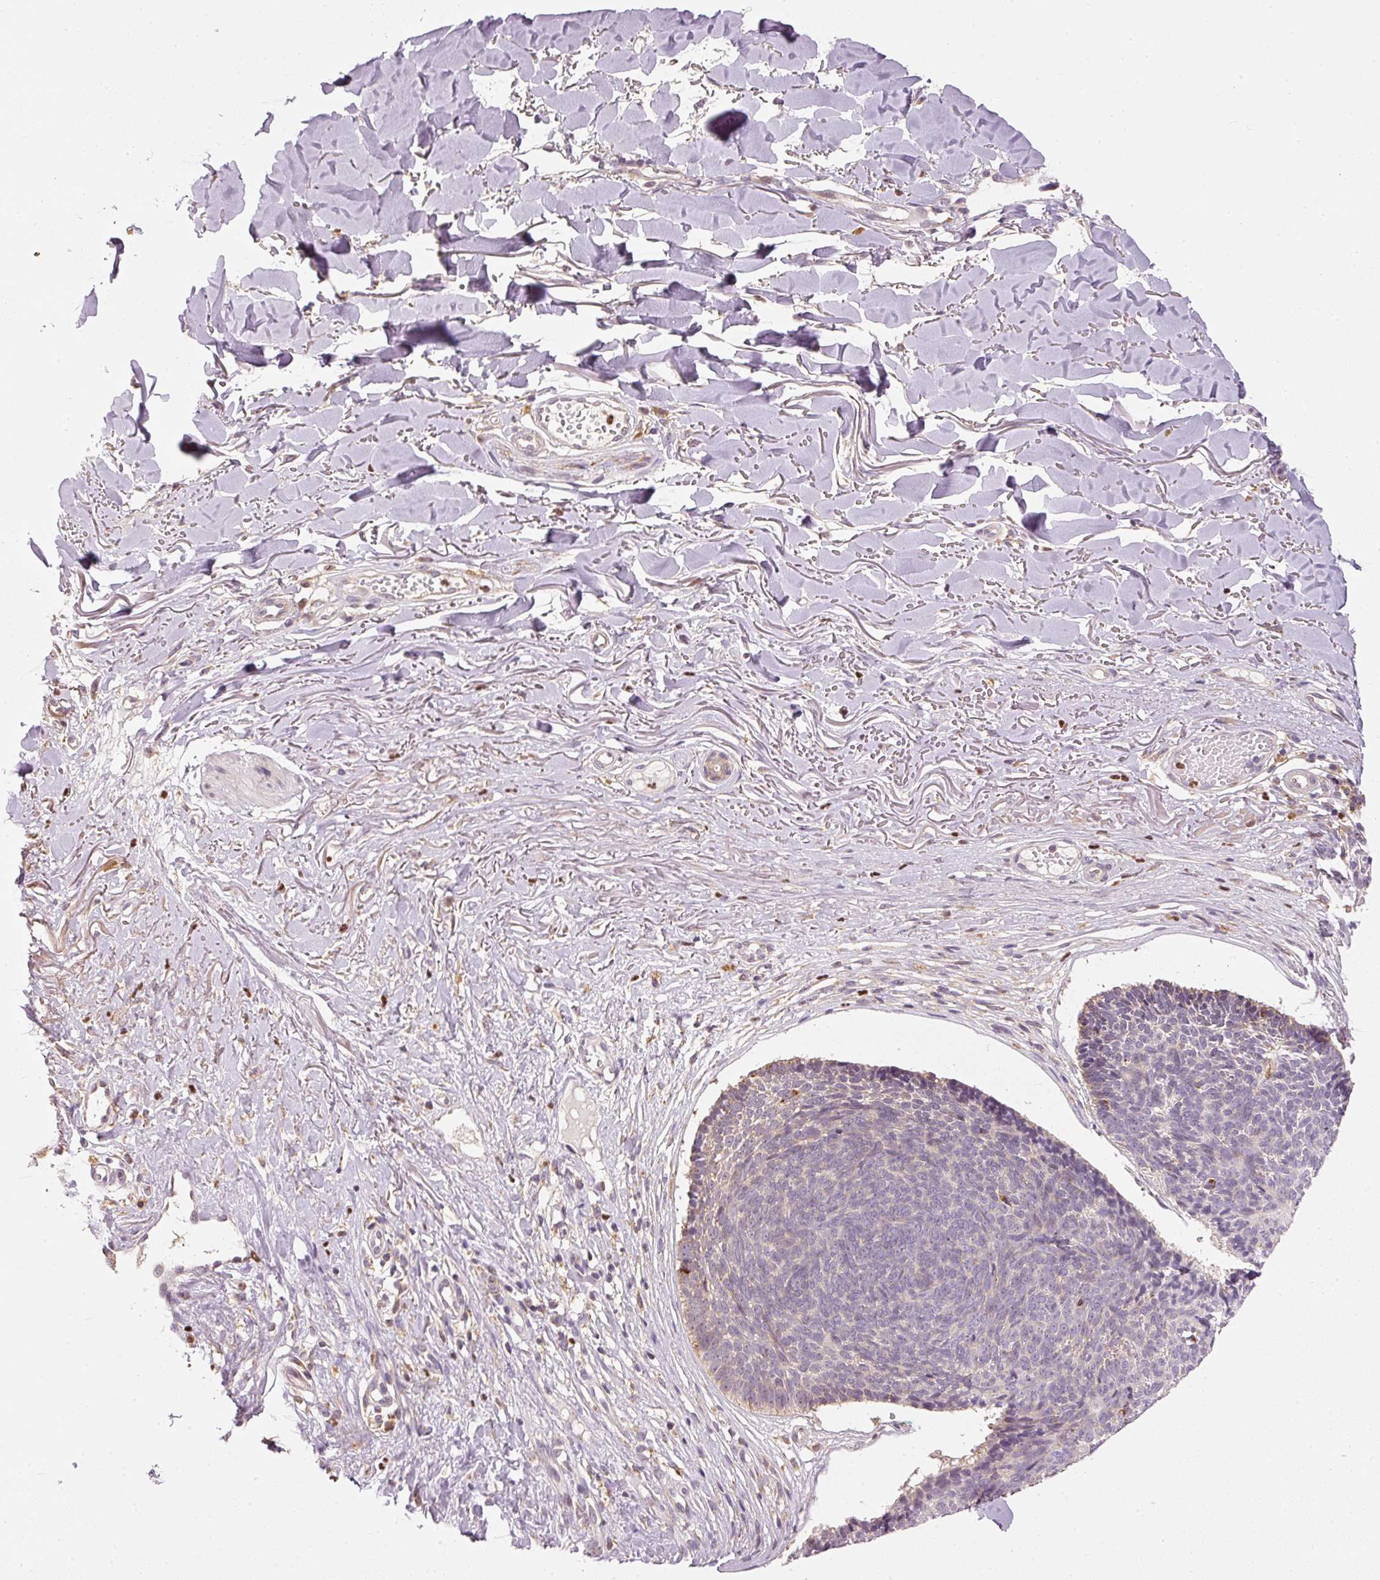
{"staining": {"intensity": "weak", "quantity": "25%-75%", "location": "cytoplasmic/membranous"}, "tissue": "skin cancer", "cell_type": "Tumor cells", "image_type": "cancer", "snomed": [{"axis": "morphology", "description": "Basal cell carcinoma"}, {"axis": "topography", "description": "Skin"}, {"axis": "topography", "description": "Skin of neck"}, {"axis": "topography", "description": "Skin of shoulder"}, {"axis": "topography", "description": "Skin of back"}], "caption": "The micrograph demonstrates staining of skin cancer, revealing weak cytoplasmic/membranous protein expression (brown color) within tumor cells.", "gene": "MTHFD1L", "patient": {"sex": "male", "age": 80}}